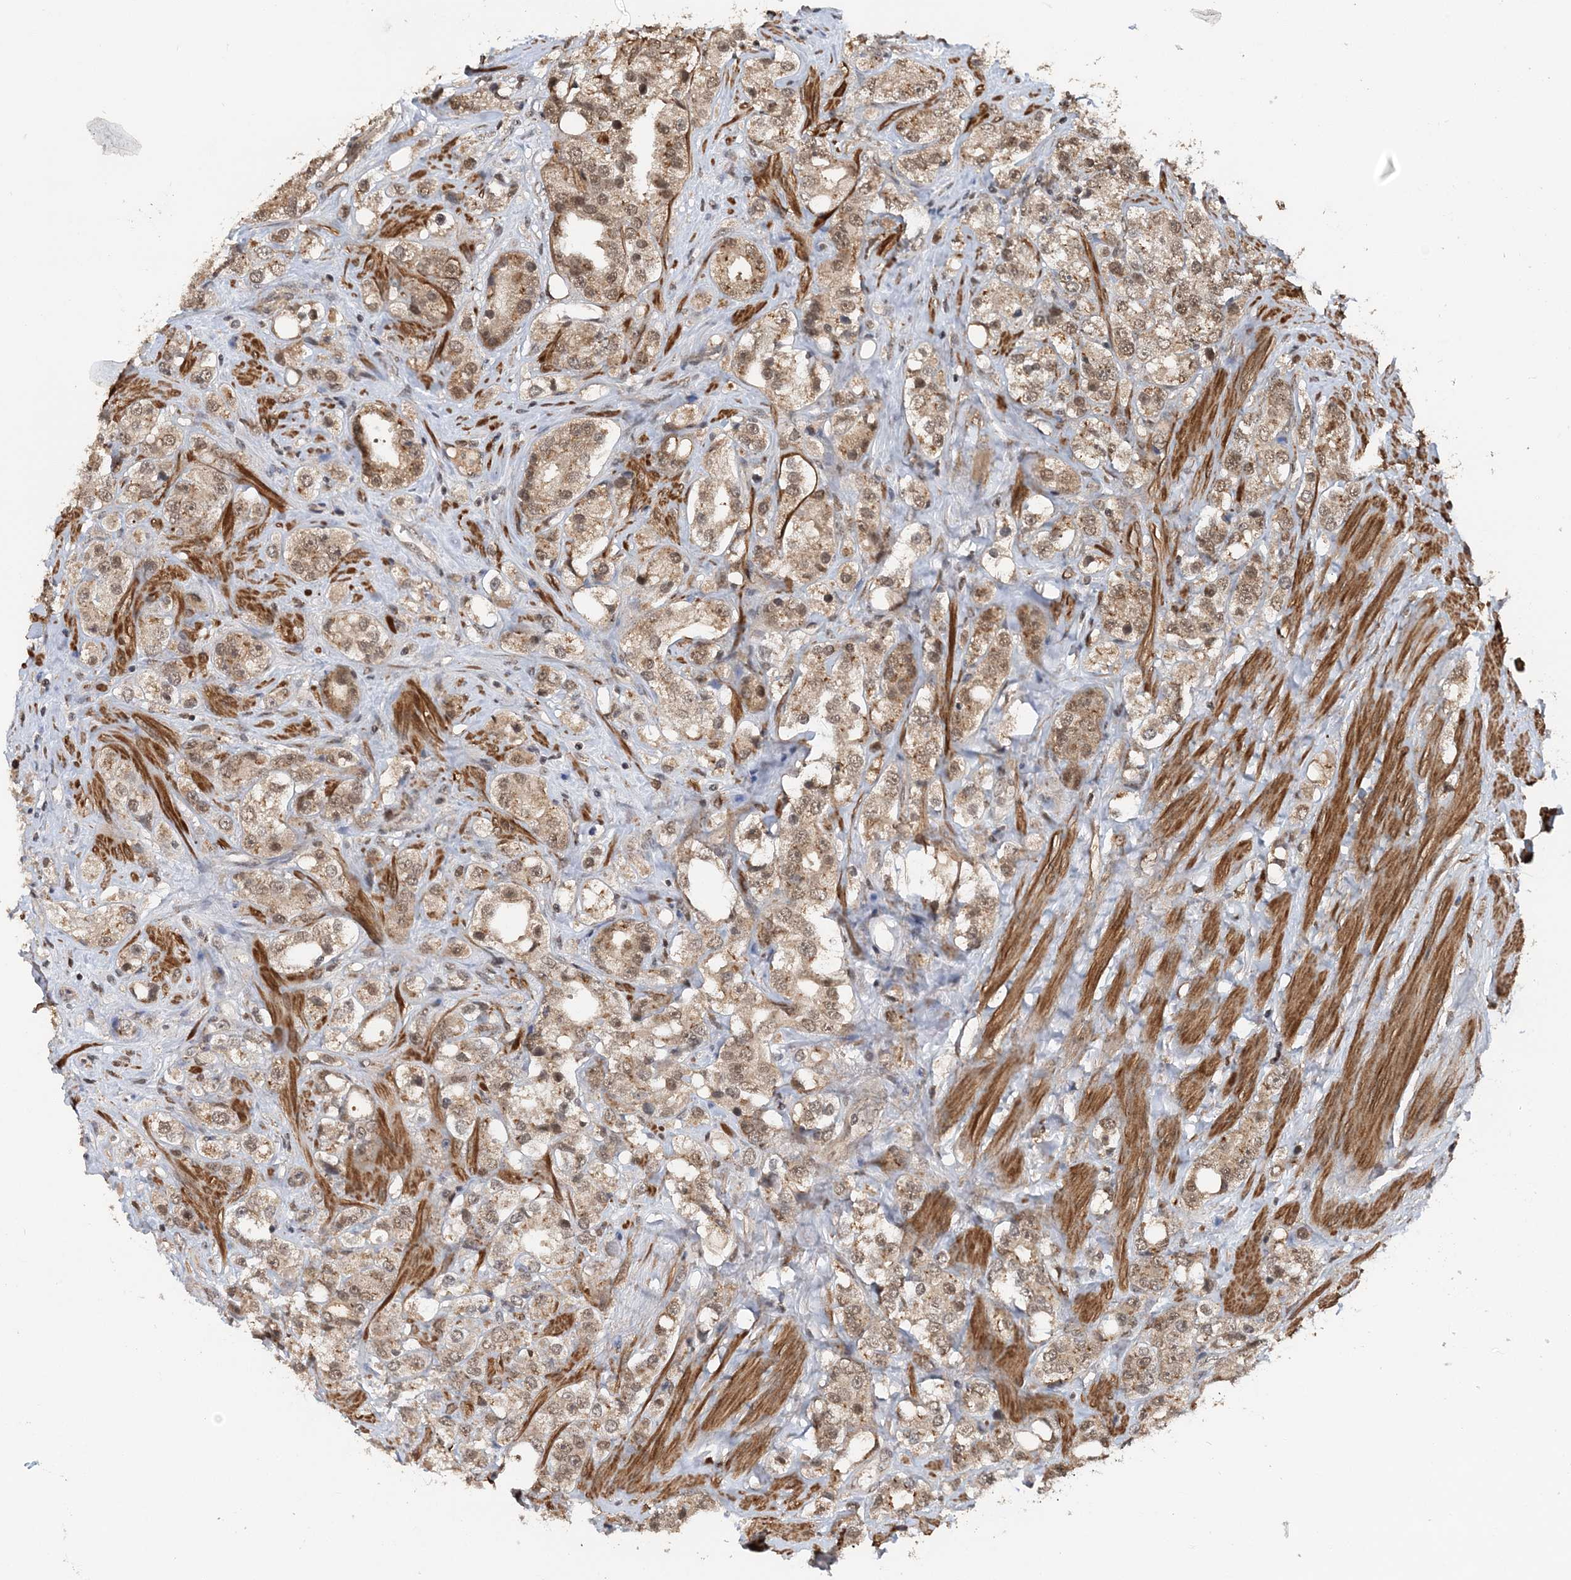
{"staining": {"intensity": "weak", "quantity": ">75%", "location": "cytoplasmic/membranous,nuclear"}, "tissue": "prostate cancer", "cell_type": "Tumor cells", "image_type": "cancer", "snomed": [{"axis": "morphology", "description": "Adenocarcinoma, NOS"}, {"axis": "topography", "description": "Prostate"}], "caption": "High-power microscopy captured an immunohistochemistry (IHC) histopathology image of adenocarcinoma (prostate), revealing weak cytoplasmic/membranous and nuclear staining in about >75% of tumor cells. (IHC, brightfield microscopy, high magnification).", "gene": "TSHZ2", "patient": {"sex": "male", "age": 79}}